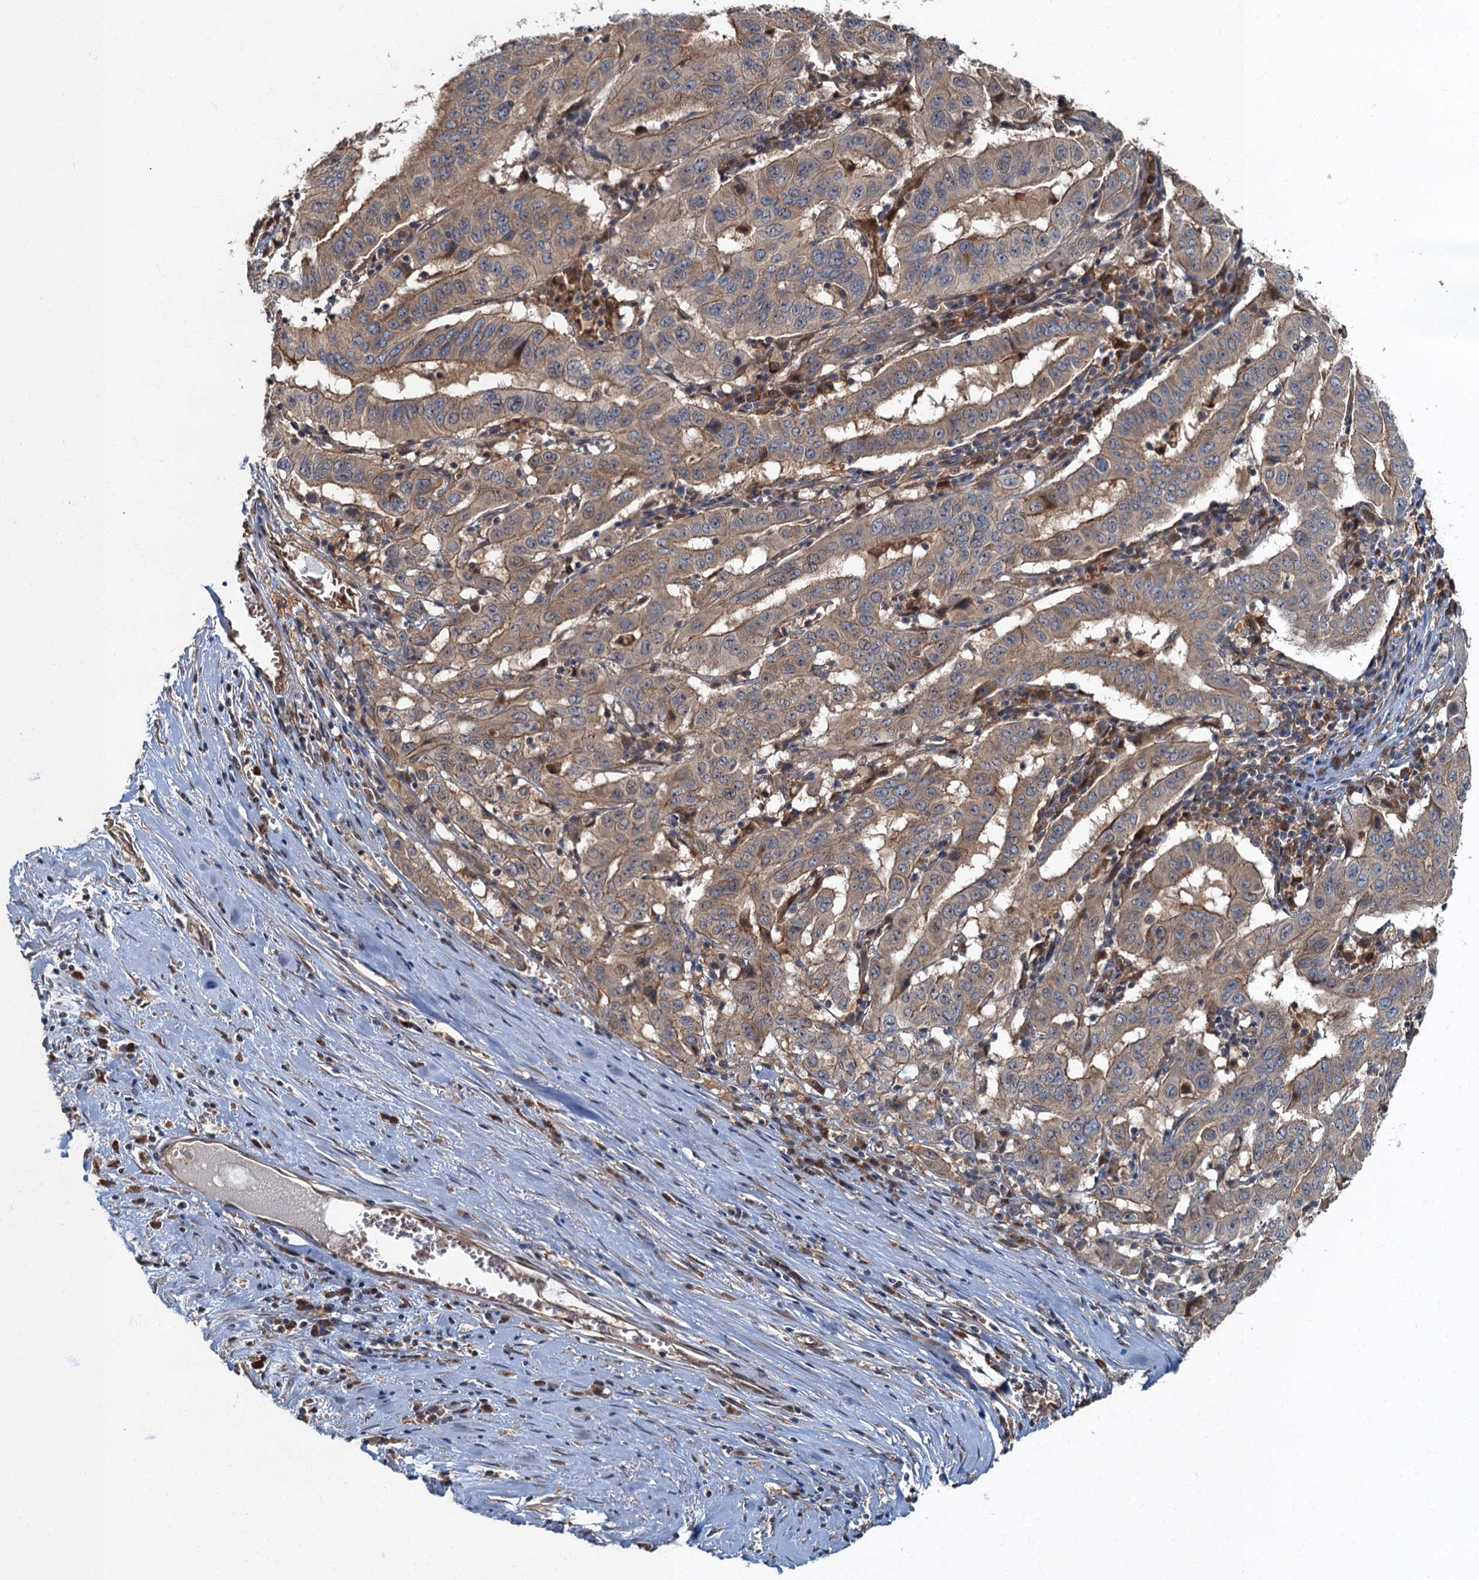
{"staining": {"intensity": "moderate", "quantity": ">75%", "location": "cytoplasmic/membranous"}, "tissue": "pancreatic cancer", "cell_type": "Tumor cells", "image_type": "cancer", "snomed": [{"axis": "morphology", "description": "Adenocarcinoma, NOS"}, {"axis": "topography", "description": "Pancreas"}], "caption": "Human pancreatic cancer stained with a protein marker exhibits moderate staining in tumor cells.", "gene": "TBCK", "patient": {"sex": "male", "age": 63}}